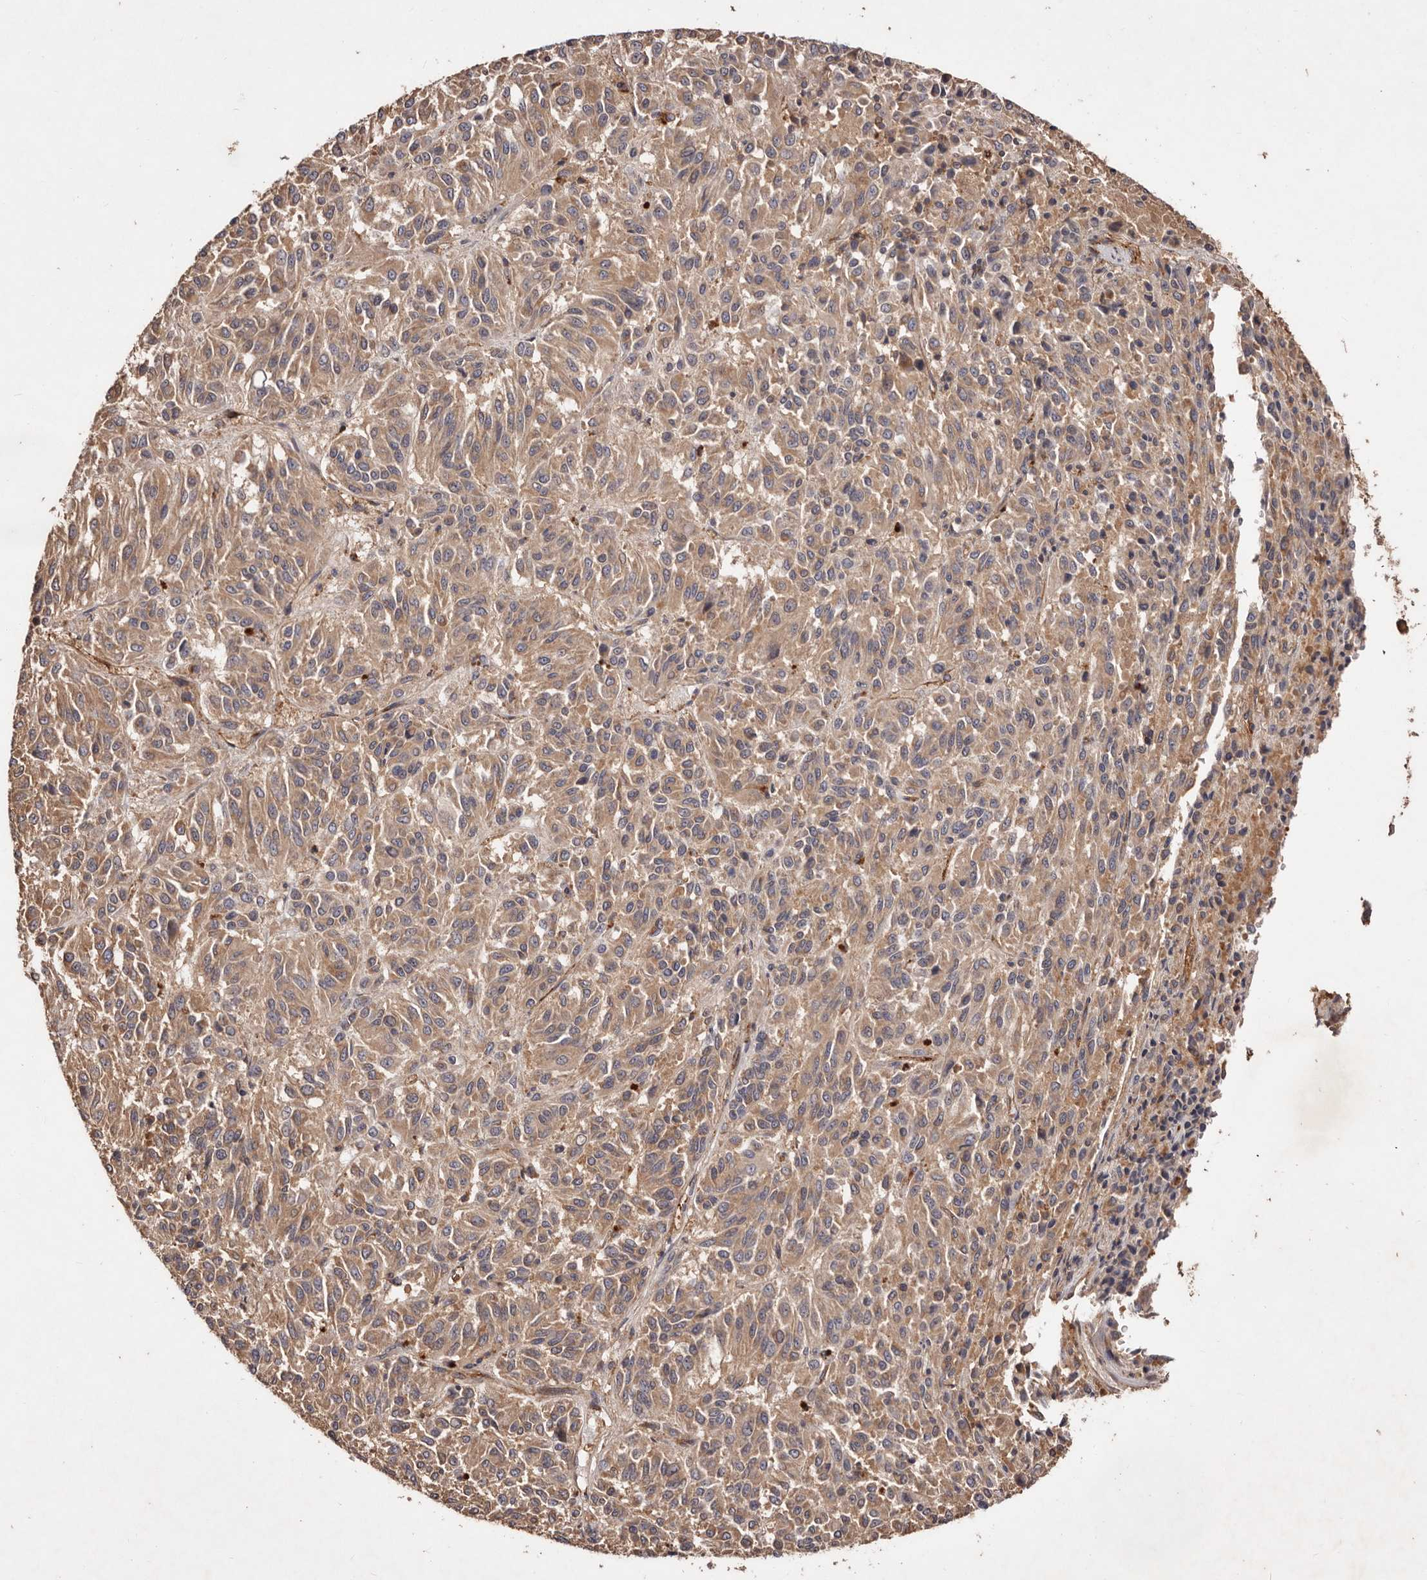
{"staining": {"intensity": "weak", "quantity": ">75%", "location": "cytoplasmic/membranous"}, "tissue": "melanoma", "cell_type": "Tumor cells", "image_type": "cancer", "snomed": [{"axis": "morphology", "description": "Malignant melanoma, Metastatic site"}, {"axis": "topography", "description": "Lung"}], "caption": "Protein expression analysis of melanoma displays weak cytoplasmic/membranous positivity in approximately >75% of tumor cells. The staining was performed using DAB (3,3'-diaminobenzidine) to visualize the protein expression in brown, while the nuclei were stained in blue with hematoxylin (Magnification: 20x).", "gene": "CCL14", "patient": {"sex": "male", "age": 64}}